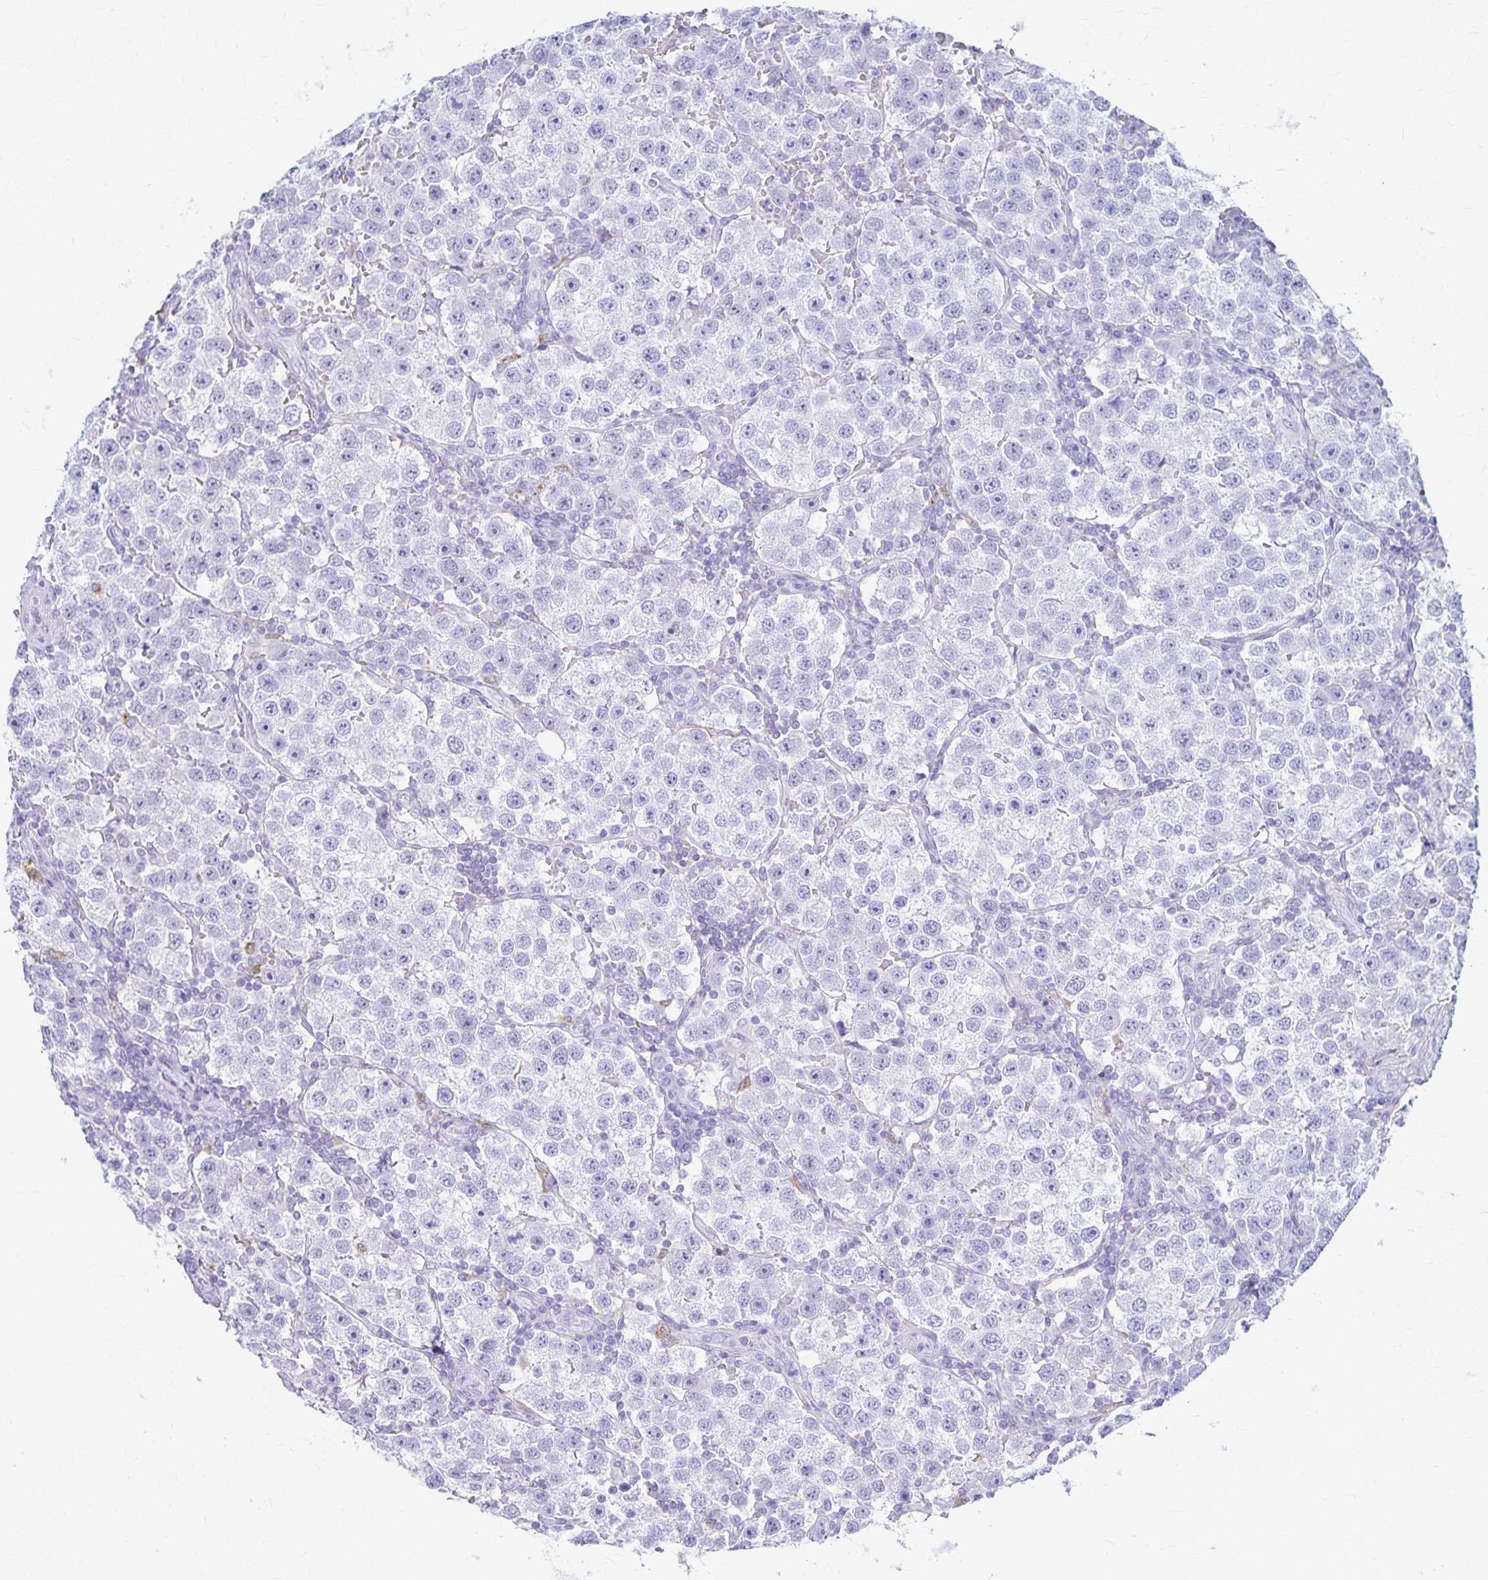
{"staining": {"intensity": "negative", "quantity": "none", "location": "none"}, "tissue": "testis cancer", "cell_type": "Tumor cells", "image_type": "cancer", "snomed": [{"axis": "morphology", "description": "Seminoma, NOS"}, {"axis": "topography", "description": "Testis"}], "caption": "The histopathology image exhibits no significant expression in tumor cells of testis cancer (seminoma).", "gene": "RTN1", "patient": {"sex": "male", "age": 37}}